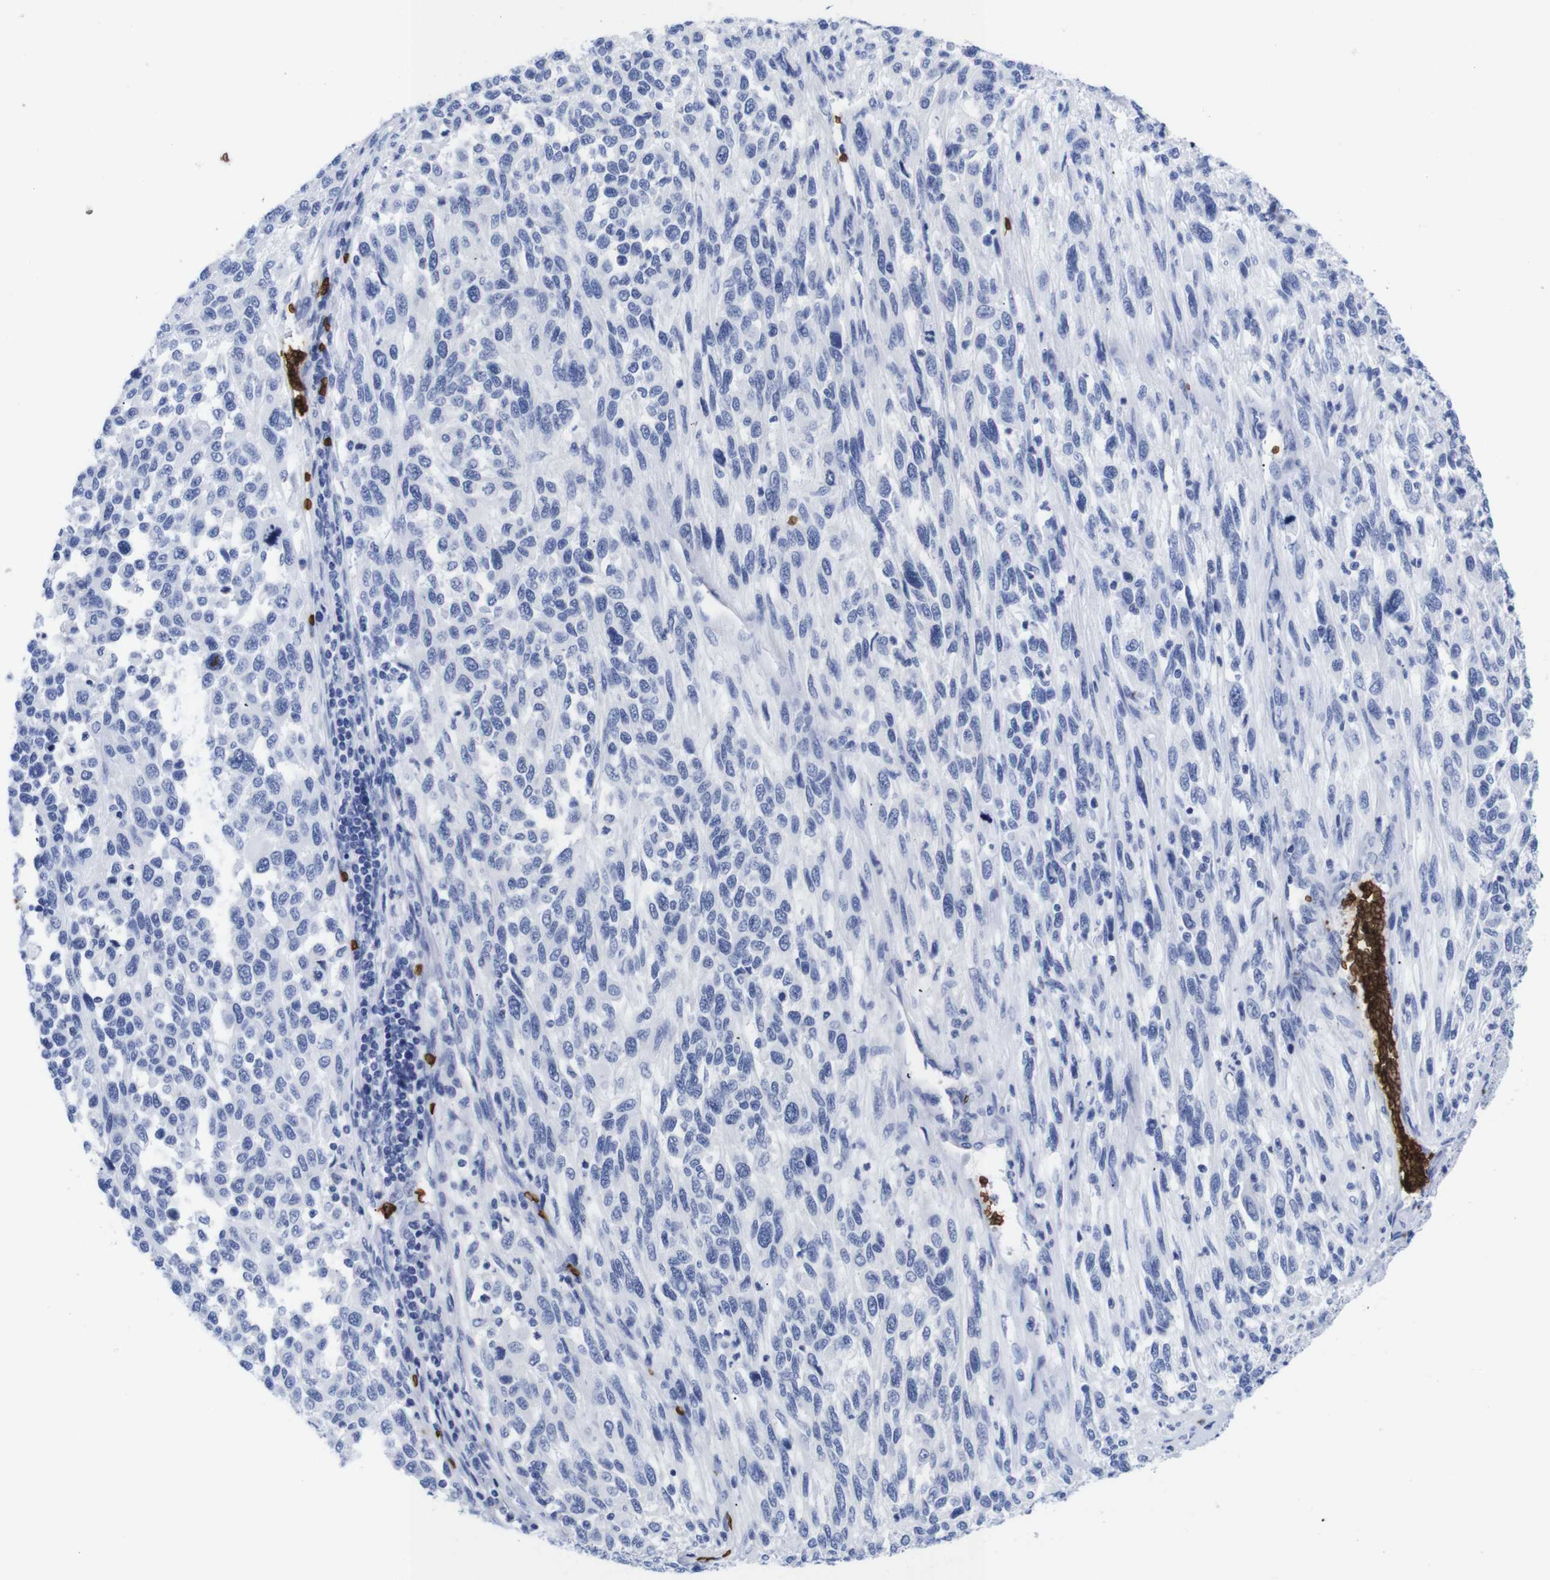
{"staining": {"intensity": "negative", "quantity": "none", "location": "none"}, "tissue": "melanoma", "cell_type": "Tumor cells", "image_type": "cancer", "snomed": [{"axis": "morphology", "description": "Malignant melanoma, Metastatic site"}, {"axis": "topography", "description": "Lymph node"}], "caption": "Image shows no protein staining in tumor cells of melanoma tissue.", "gene": "S1PR2", "patient": {"sex": "male", "age": 61}}